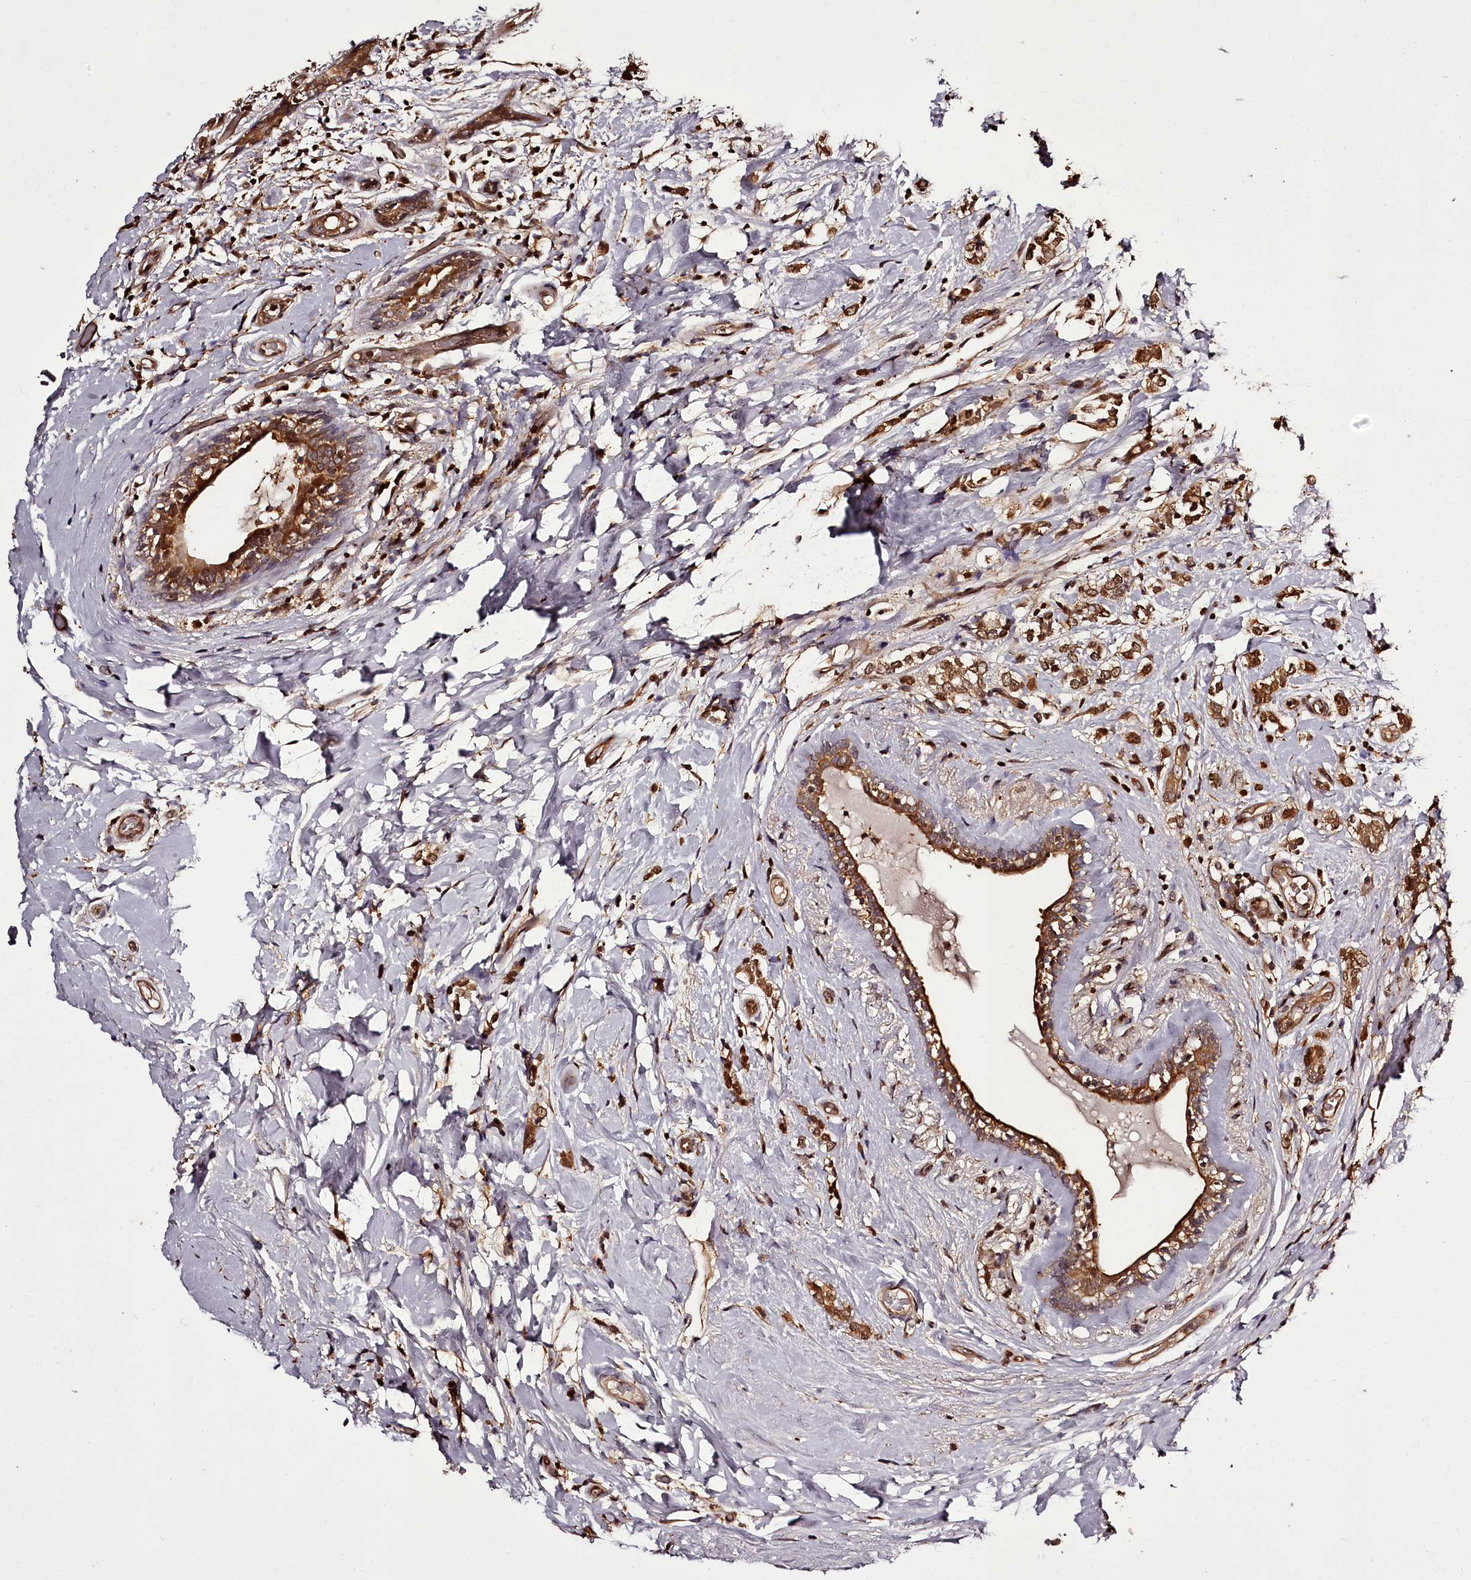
{"staining": {"intensity": "moderate", "quantity": ">75%", "location": "cytoplasmic/membranous,nuclear"}, "tissue": "breast cancer", "cell_type": "Tumor cells", "image_type": "cancer", "snomed": [{"axis": "morphology", "description": "Normal tissue, NOS"}, {"axis": "morphology", "description": "Lobular carcinoma"}, {"axis": "topography", "description": "Breast"}], "caption": "About >75% of tumor cells in lobular carcinoma (breast) exhibit moderate cytoplasmic/membranous and nuclear protein expression as visualized by brown immunohistochemical staining.", "gene": "NPRL2", "patient": {"sex": "female", "age": 47}}